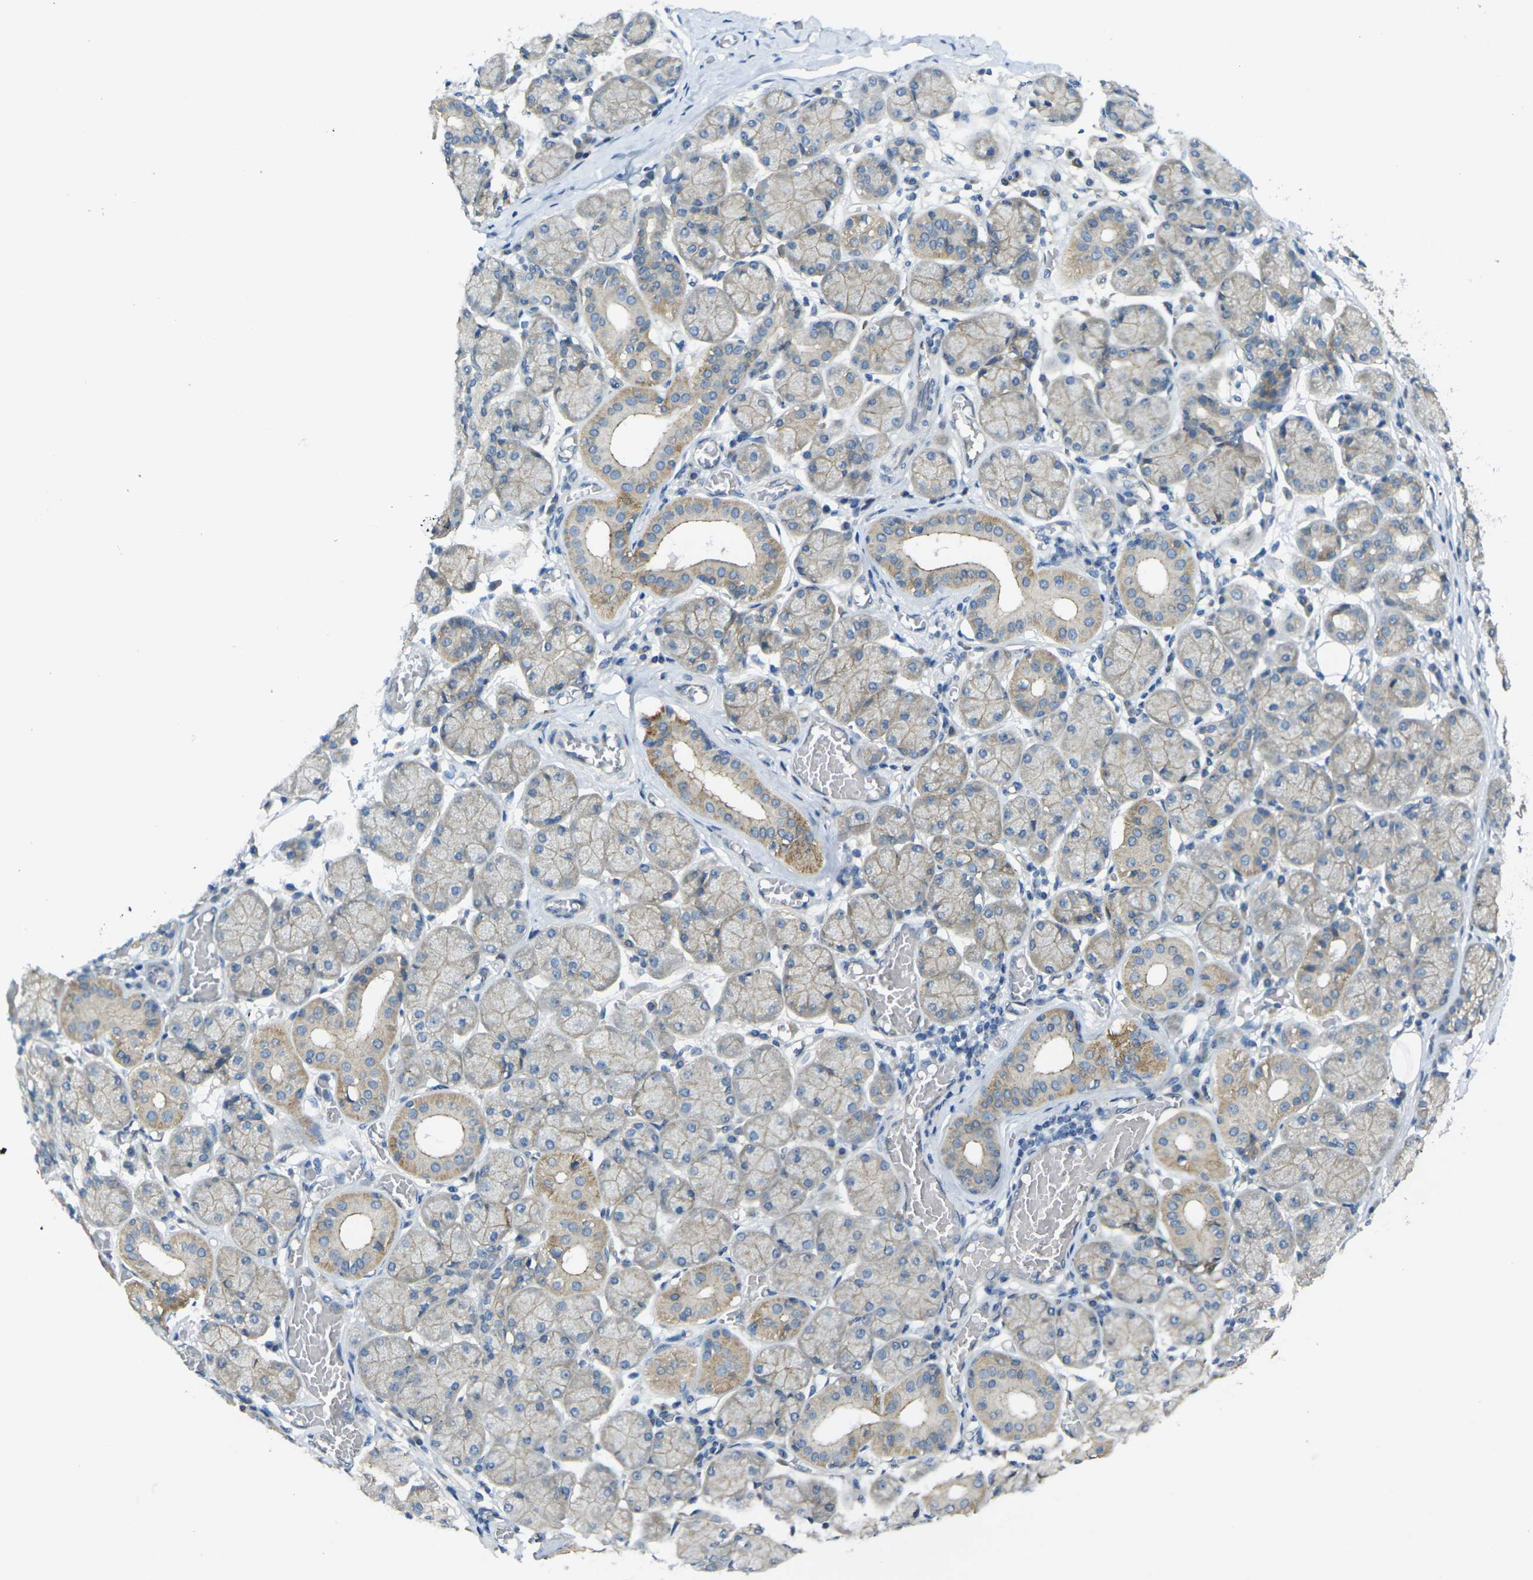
{"staining": {"intensity": "moderate", "quantity": ">75%", "location": "cytoplasmic/membranous"}, "tissue": "salivary gland", "cell_type": "Glandular cells", "image_type": "normal", "snomed": [{"axis": "morphology", "description": "Normal tissue, NOS"}, {"axis": "topography", "description": "Salivary gland"}], "caption": "Immunohistochemistry (DAB (3,3'-diaminobenzidine)) staining of normal salivary gland displays moderate cytoplasmic/membranous protein positivity in about >75% of glandular cells. (brown staining indicates protein expression, while blue staining denotes nuclei).", "gene": "RHBDD1", "patient": {"sex": "female", "age": 24}}